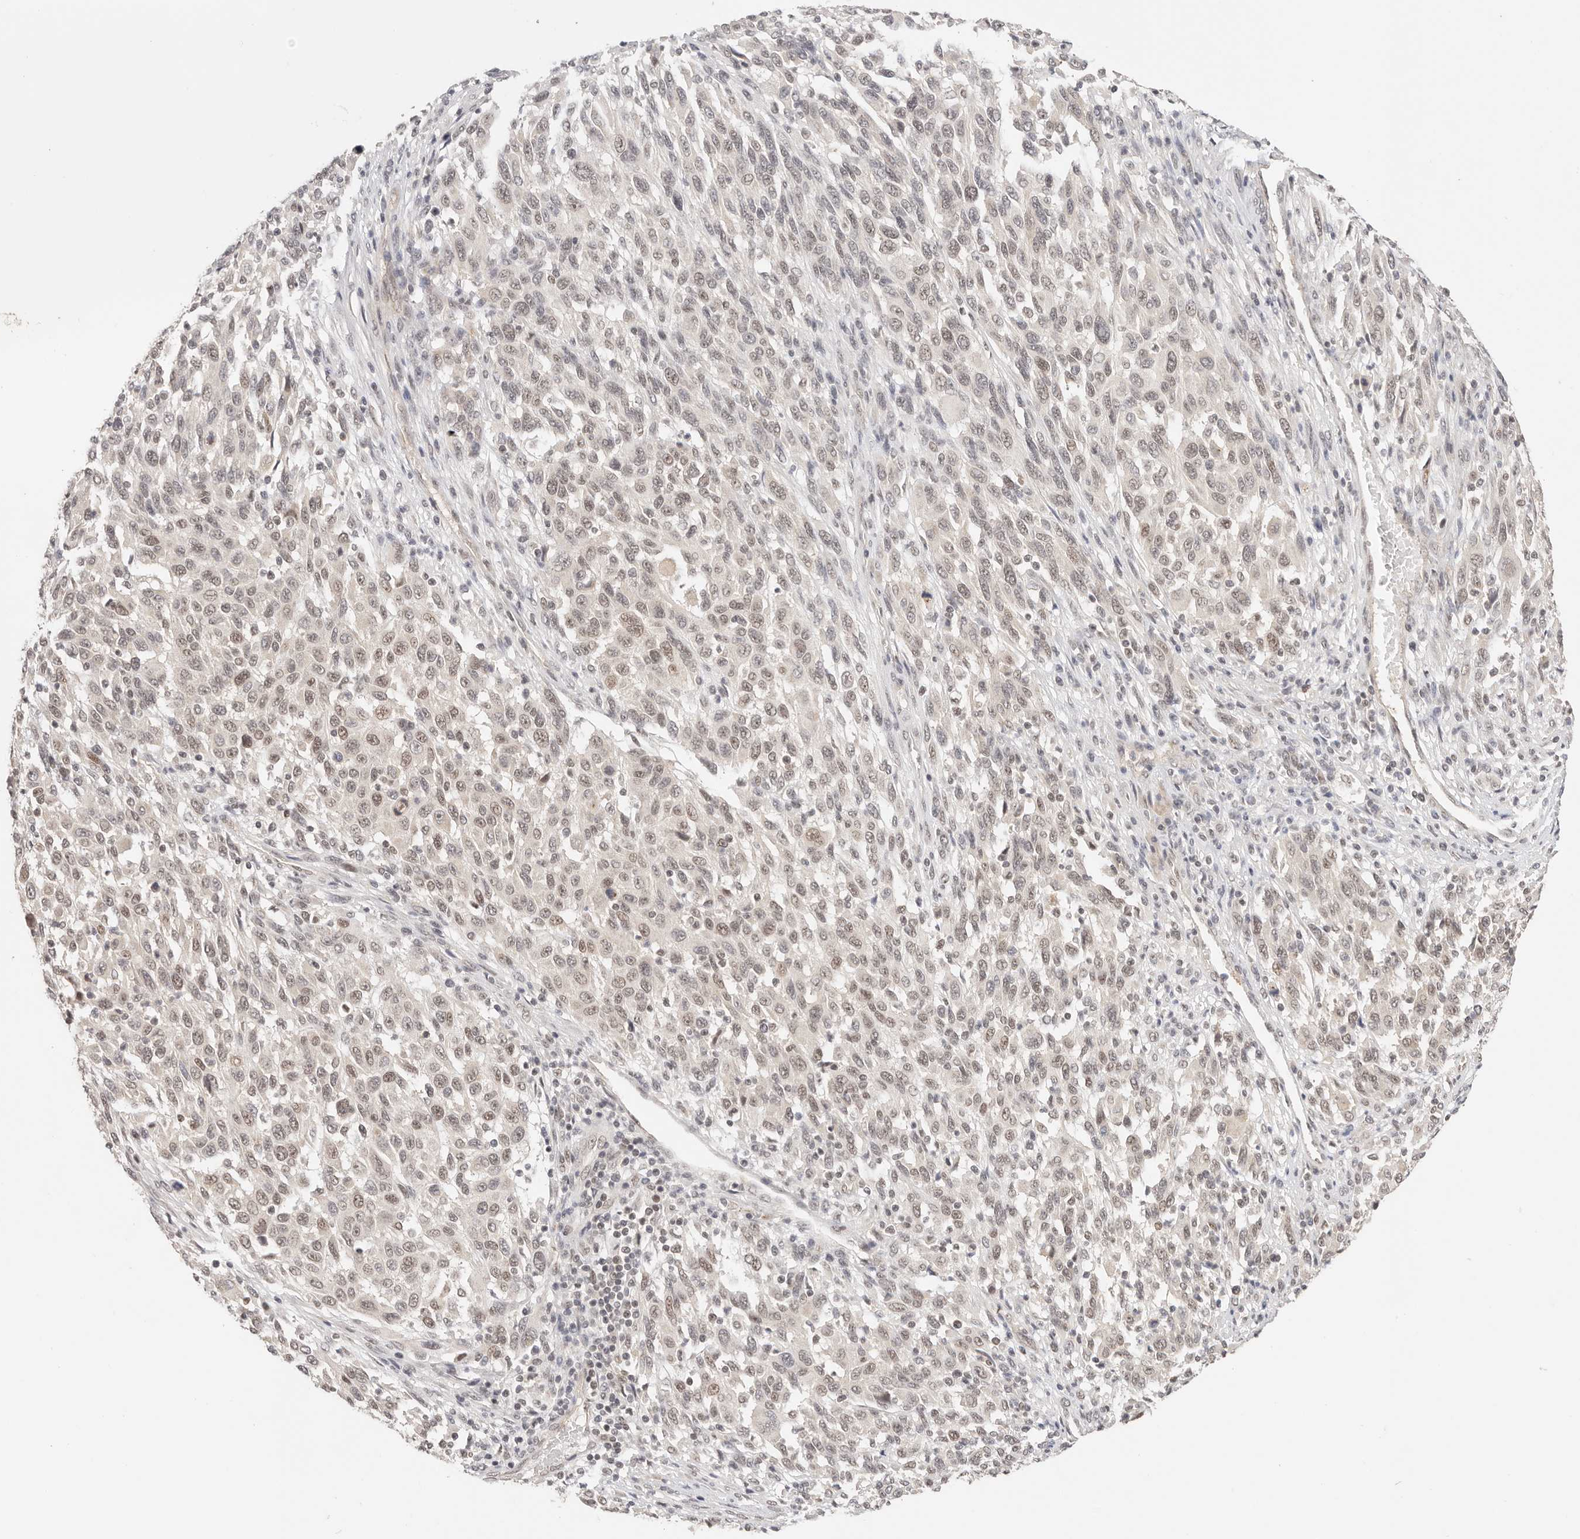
{"staining": {"intensity": "weak", "quantity": ">75%", "location": "nuclear"}, "tissue": "melanoma", "cell_type": "Tumor cells", "image_type": "cancer", "snomed": [{"axis": "morphology", "description": "Malignant melanoma, Metastatic site"}, {"axis": "topography", "description": "Lymph node"}], "caption": "Protein expression analysis of human malignant melanoma (metastatic site) reveals weak nuclear positivity in about >75% of tumor cells.", "gene": "RFC3", "patient": {"sex": "male", "age": 61}}